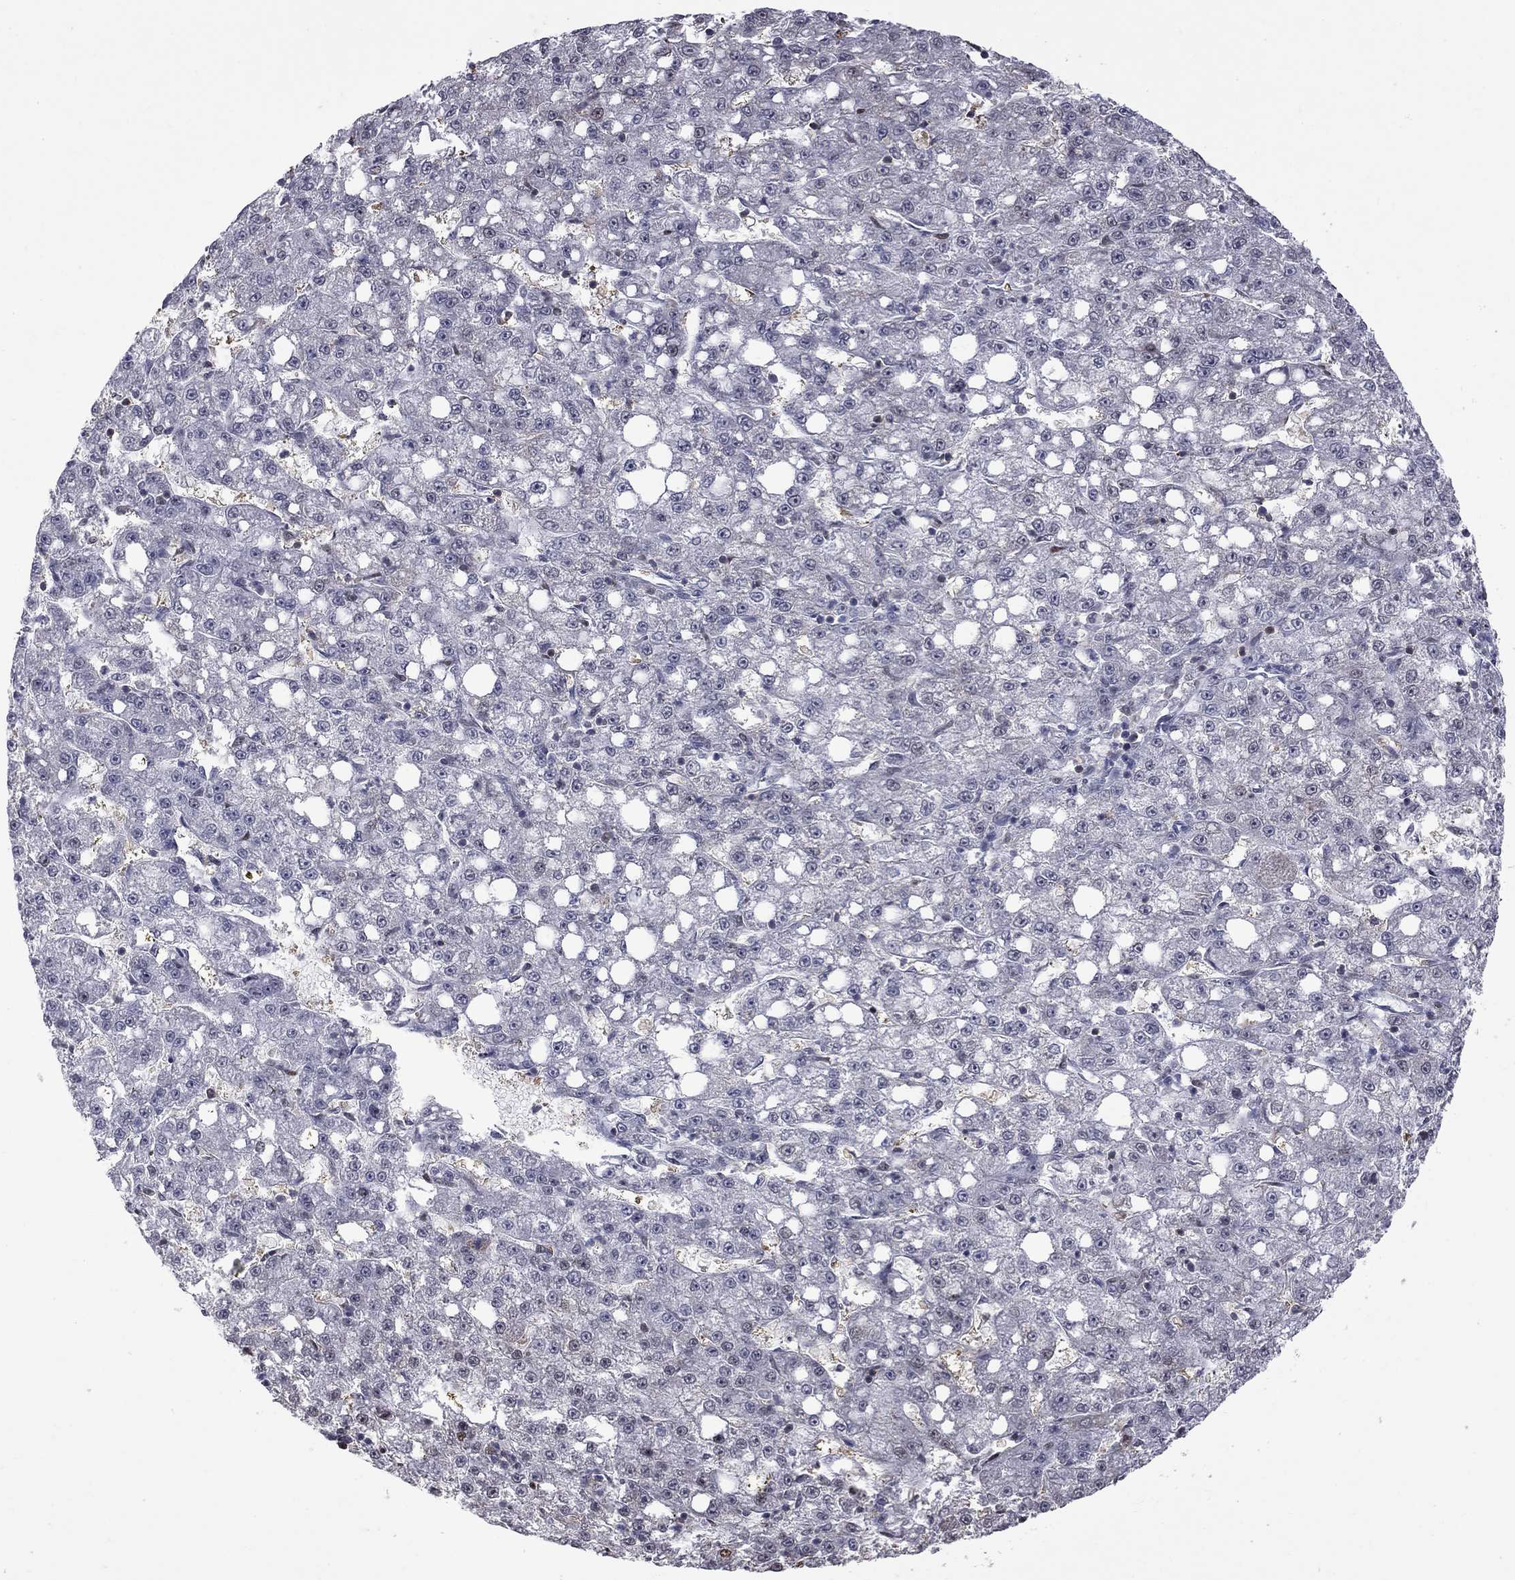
{"staining": {"intensity": "negative", "quantity": "none", "location": "none"}, "tissue": "liver cancer", "cell_type": "Tumor cells", "image_type": "cancer", "snomed": [{"axis": "morphology", "description": "Carcinoma, Hepatocellular, NOS"}, {"axis": "topography", "description": "Liver"}], "caption": "This is an immunohistochemistry (IHC) image of human hepatocellular carcinoma (liver). There is no positivity in tumor cells.", "gene": "RFWD3", "patient": {"sex": "female", "age": 65}}